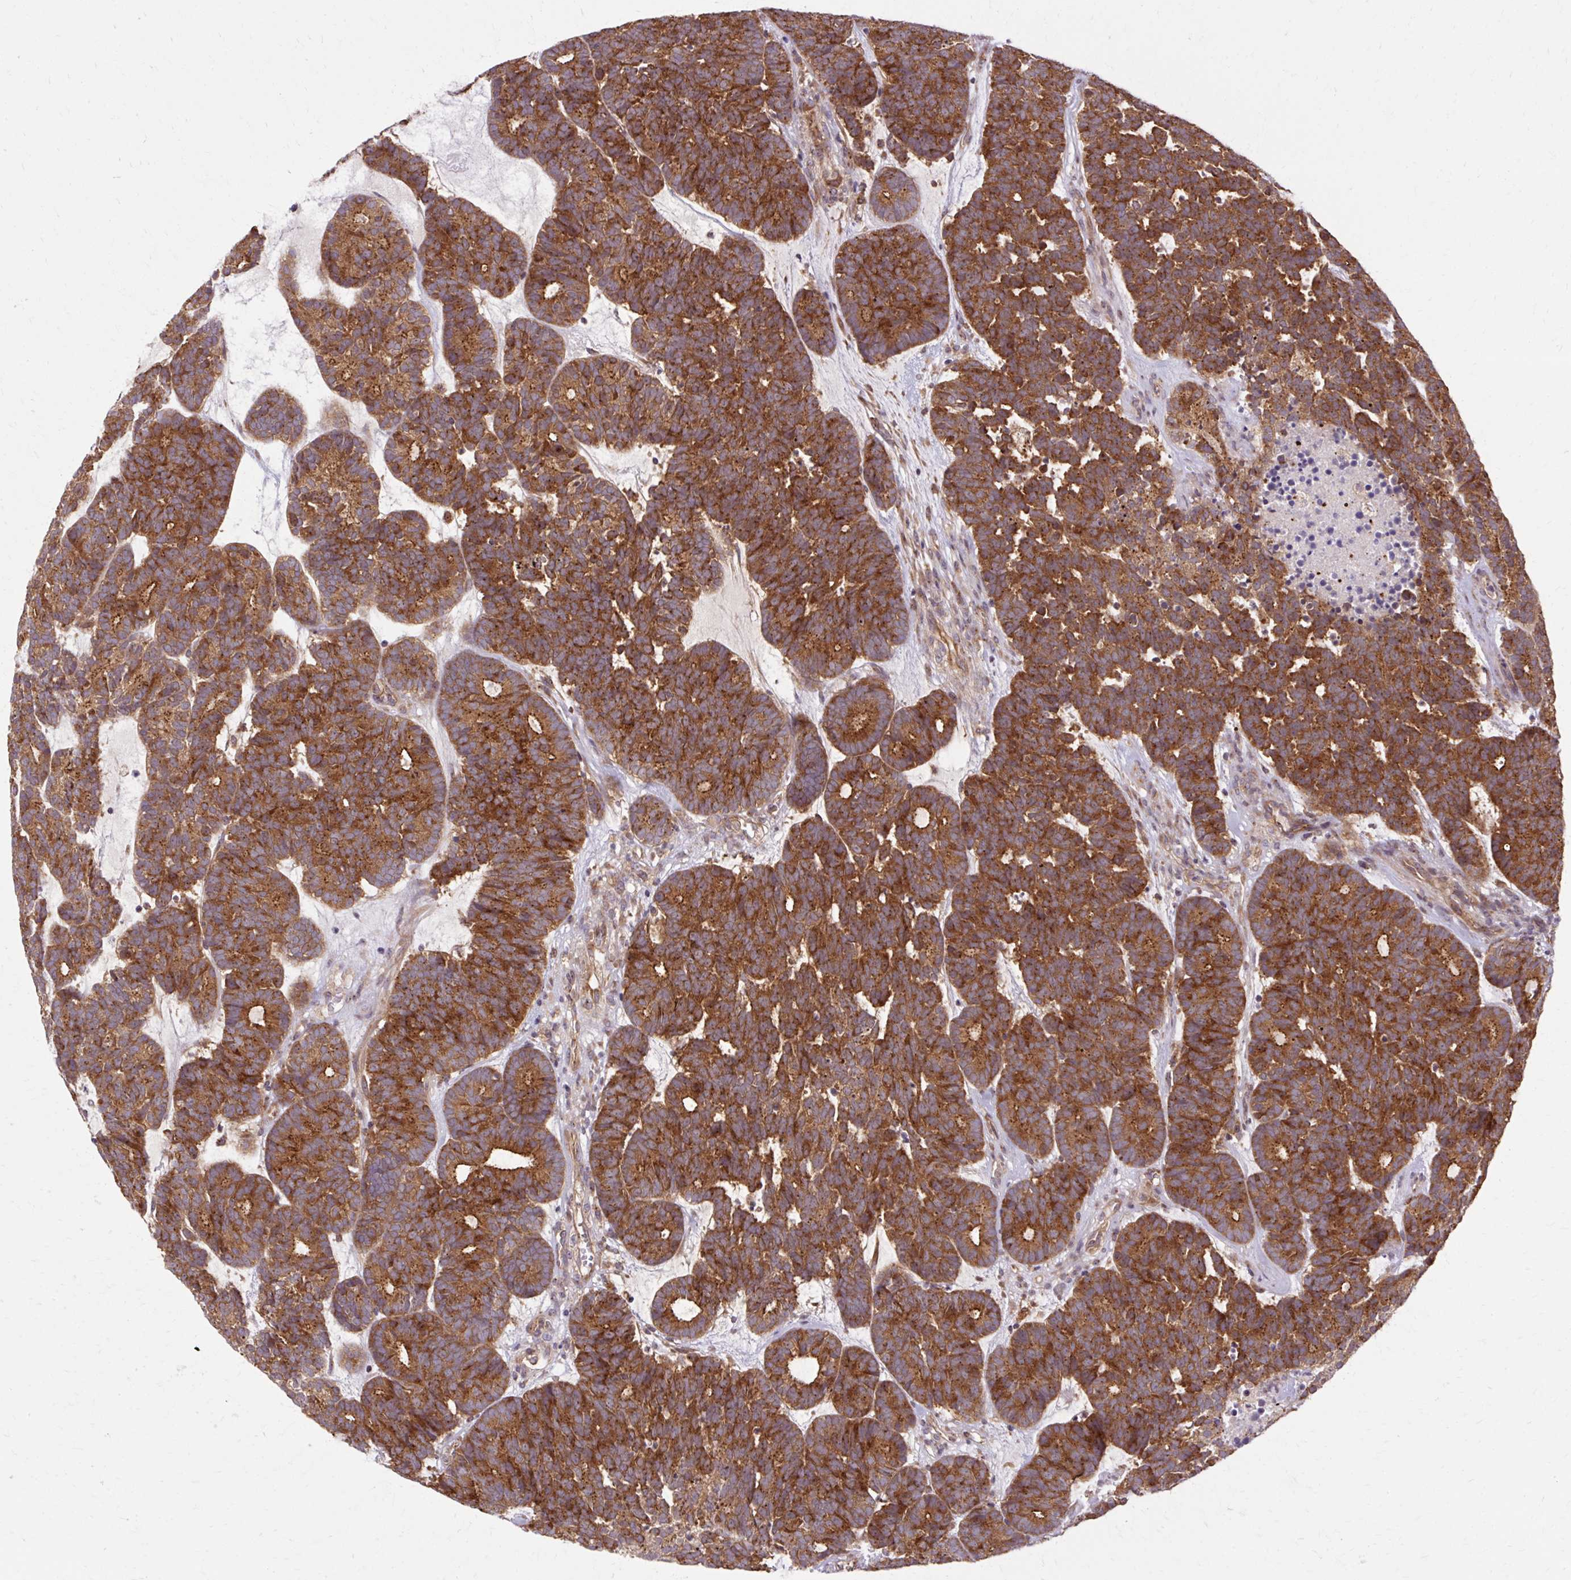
{"staining": {"intensity": "strong", "quantity": ">75%", "location": "cytoplasmic/membranous"}, "tissue": "head and neck cancer", "cell_type": "Tumor cells", "image_type": "cancer", "snomed": [{"axis": "morphology", "description": "Adenocarcinoma, NOS"}, {"axis": "topography", "description": "Head-Neck"}], "caption": "Adenocarcinoma (head and neck) was stained to show a protein in brown. There is high levels of strong cytoplasmic/membranous staining in about >75% of tumor cells. (Brightfield microscopy of DAB IHC at high magnification).", "gene": "MZT2B", "patient": {"sex": "female", "age": 81}}